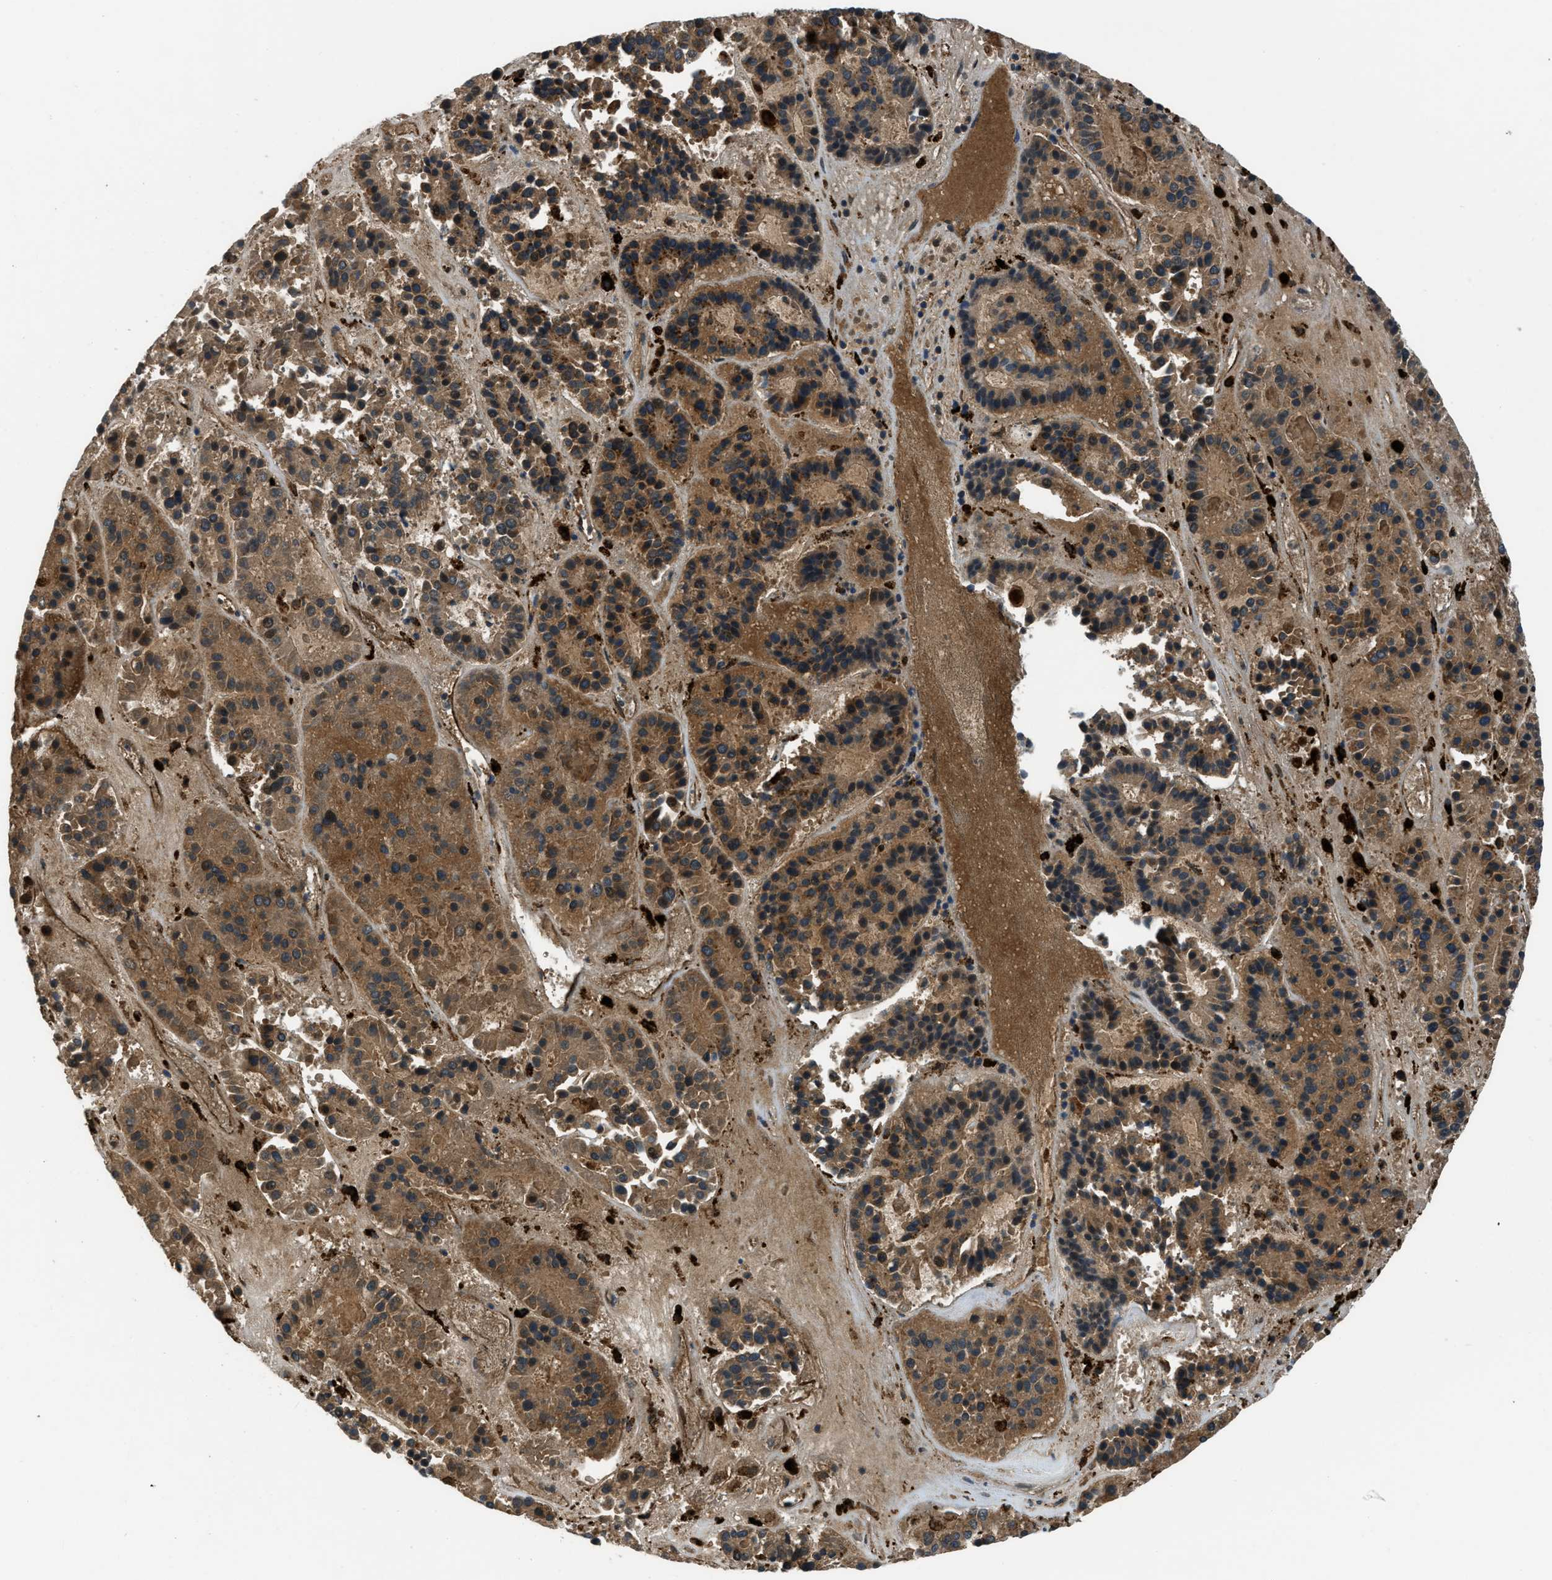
{"staining": {"intensity": "moderate", "quantity": ">75%", "location": "cytoplasmic/membranous"}, "tissue": "pancreatic cancer", "cell_type": "Tumor cells", "image_type": "cancer", "snomed": [{"axis": "morphology", "description": "Adenocarcinoma, NOS"}, {"axis": "topography", "description": "Pancreas"}], "caption": "The immunohistochemical stain labels moderate cytoplasmic/membranous positivity in tumor cells of adenocarcinoma (pancreatic) tissue.", "gene": "GGH", "patient": {"sex": "male", "age": 50}}